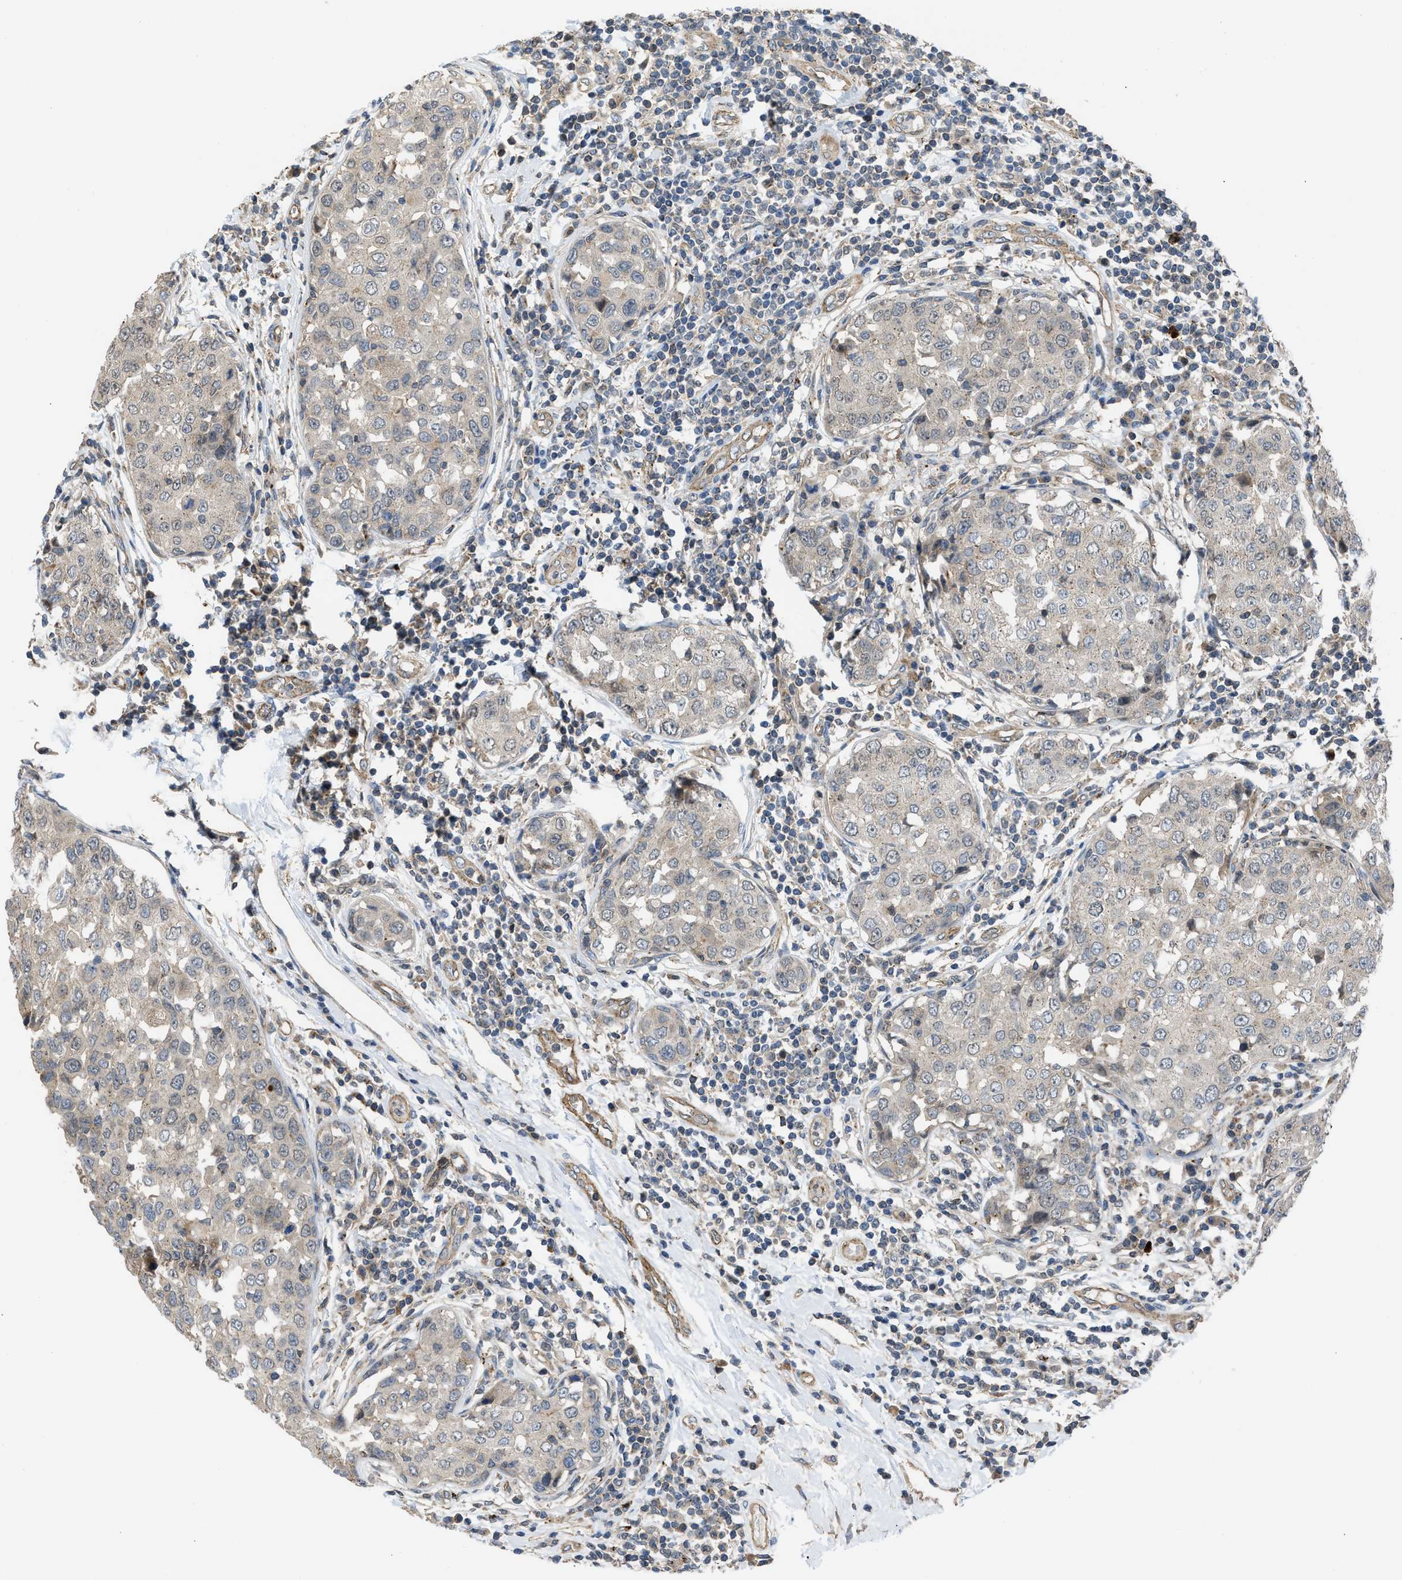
{"staining": {"intensity": "negative", "quantity": "none", "location": "none"}, "tissue": "breast cancer", "cell_type": "Tumor cells", "image_type": "cancer", "snomed": [{"axis": "morphology", "description": "Duct carcinoma"}, {"axis": "topography", "description": "Breast"}], "caption": "Tumor cells show no significant staining in breast intraductal carcinoma. (Immunohistochemistry, brightfield microscopy, high magnification).", "gene": "GPATCH2L", "patient": {"sex": "female", "age": 27}}